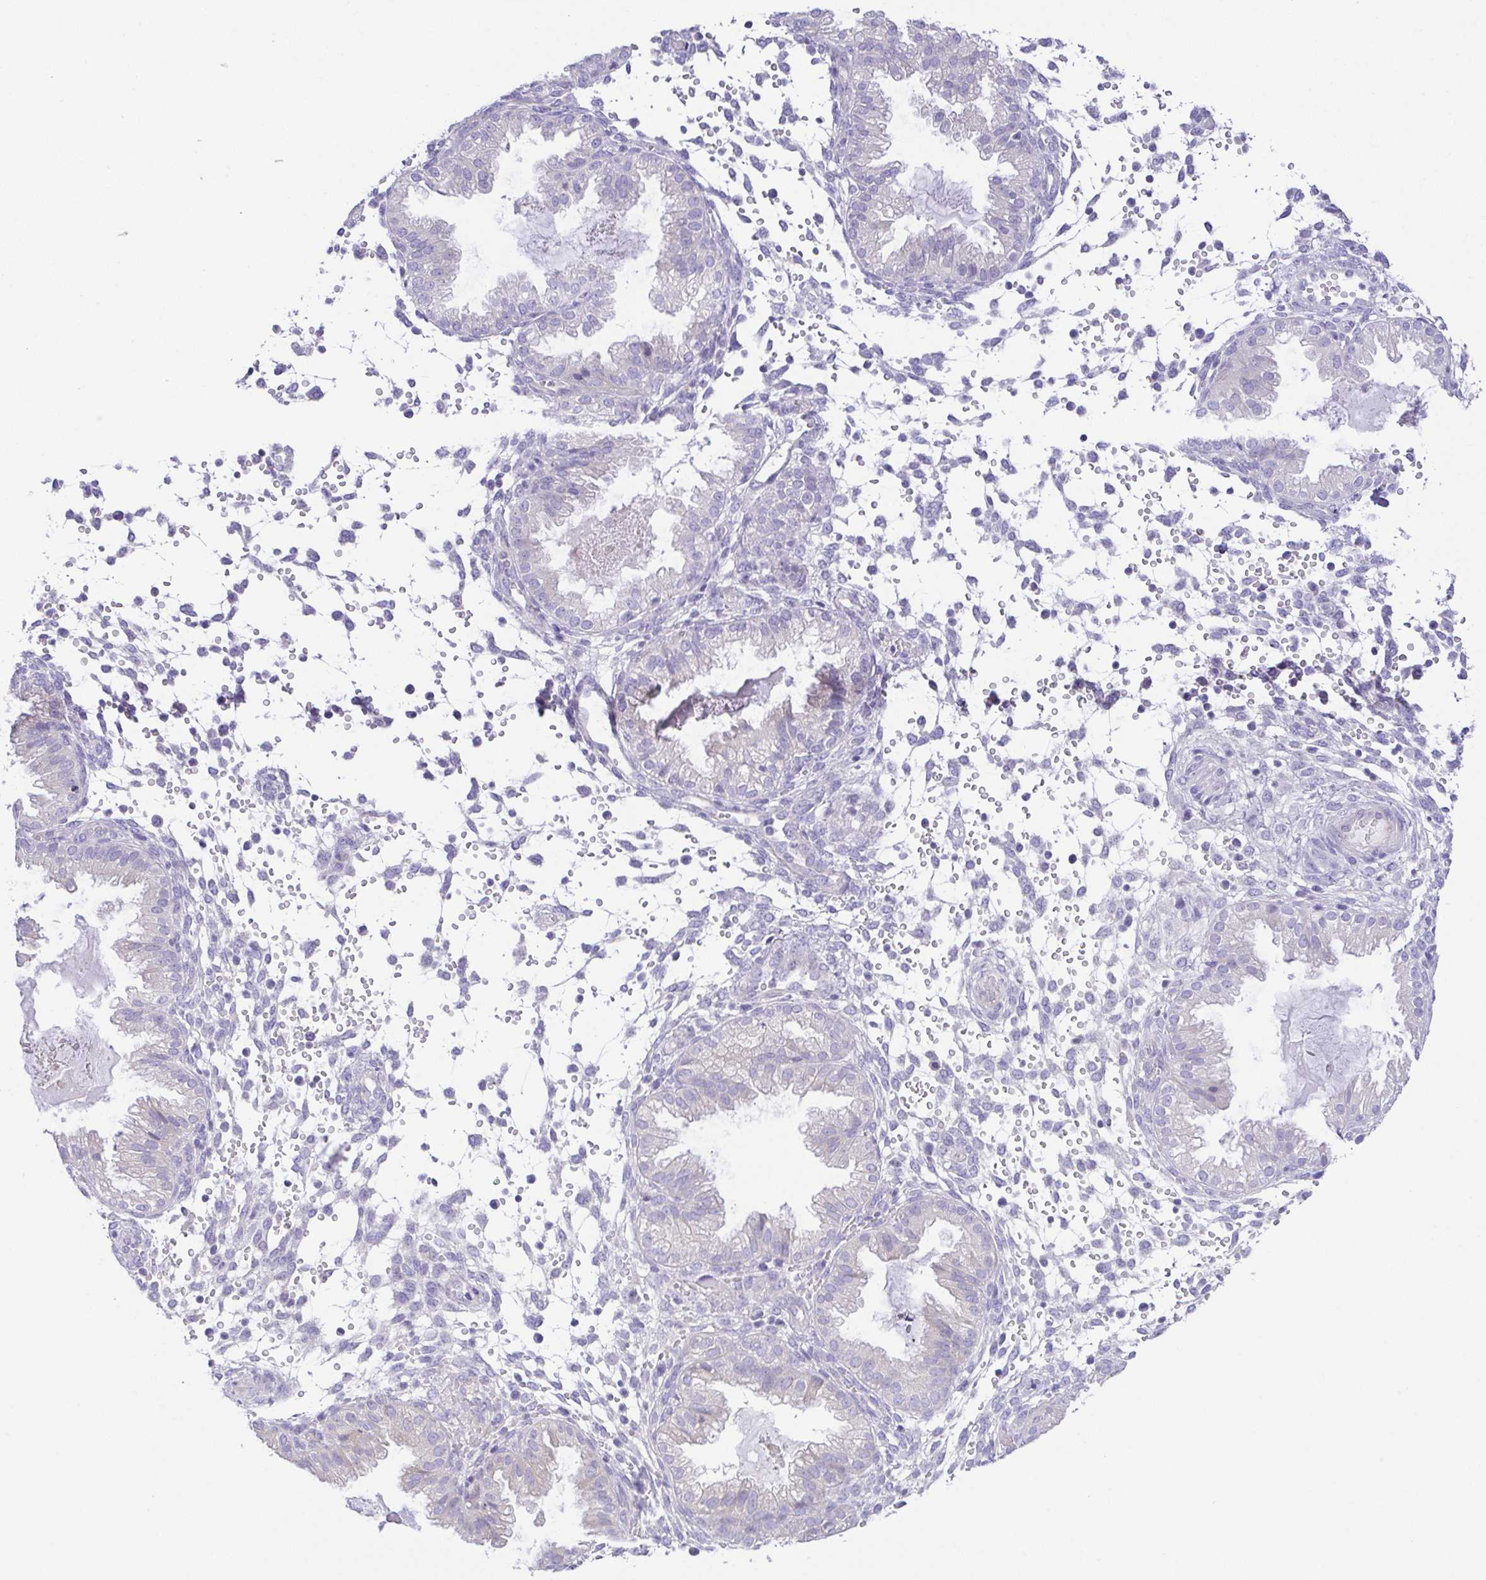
{"staining": {"intensity": "negative", "quantity": "none", "location": "none"}, "tissue": "endometrium", "cell_type": "Cells in endometrial stroma", "image_type": "normal", "snomed": [{"axis": "morphology", "description": "Normal tissue, NOS"}, {"axis": "topography", "description": "Endometrium"}], "caption": "Micrograph shows no significant protein positivity in cells in endometrial stroma of normal endometrium. (DAB (3,3'-diaminobenzidine) IHC visualized using brightfield microscopy, high magnification).", "gene": "PKDREJ", "patient": {"sex": "female", "age": 33}}